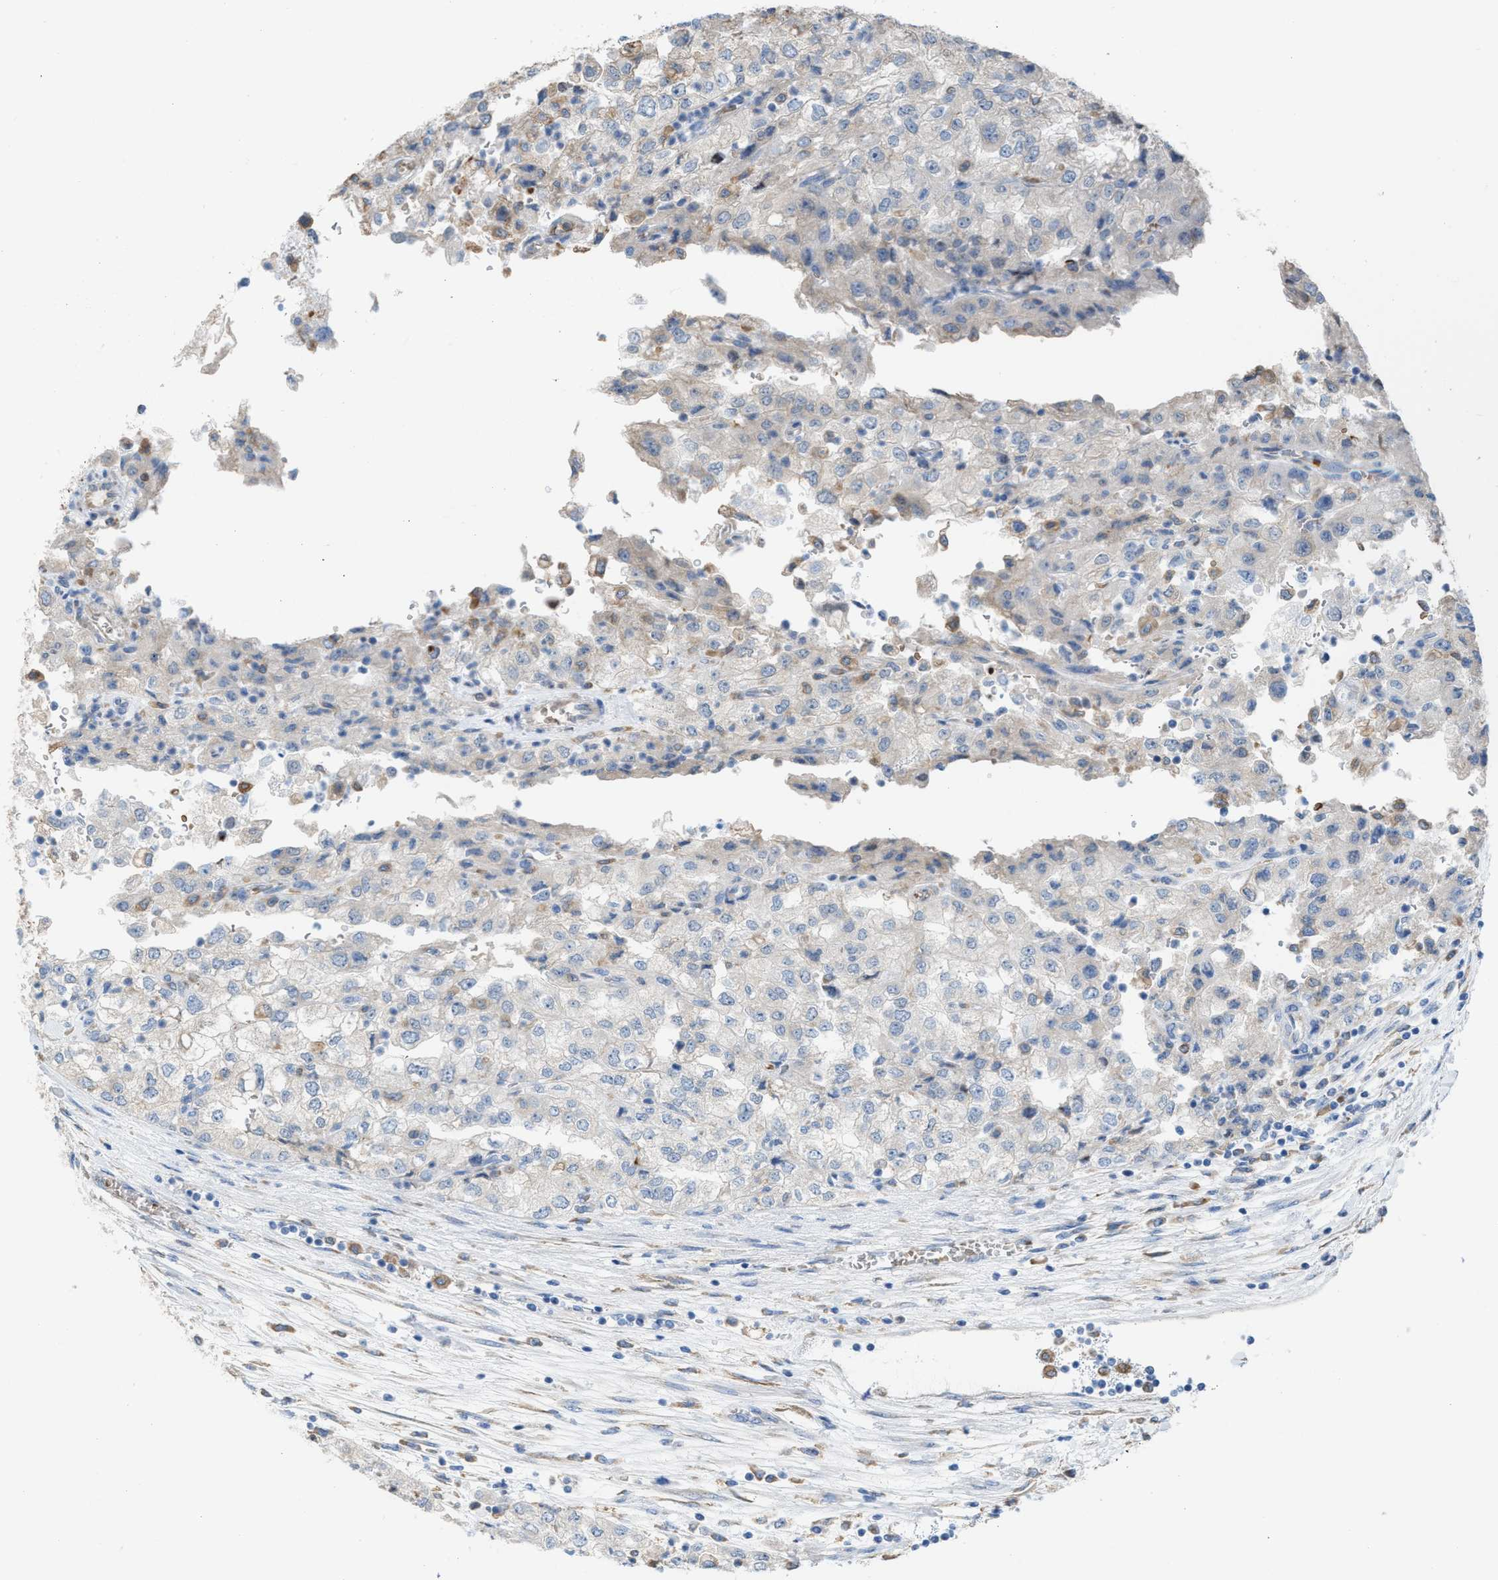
{"staining": {"intensity": "negative", "quantity": "none", "location": "none"}, "tissue": "renal cancer", "cell_type": "Tumor cells", "image_type": "cancer", "snomed": [{"axis": "morphology", "description": "Adenocarcinoma, NOS"}, {"axis": "topography", "description": "Kidney"}], "caption": "Histopathology image shows no significant protein expression in tumor cells of renal cancer. (DAB IHC with hematoxylin counter stain).", "gene": "CA3", "patient": {"sex": "female", "age": 54}}